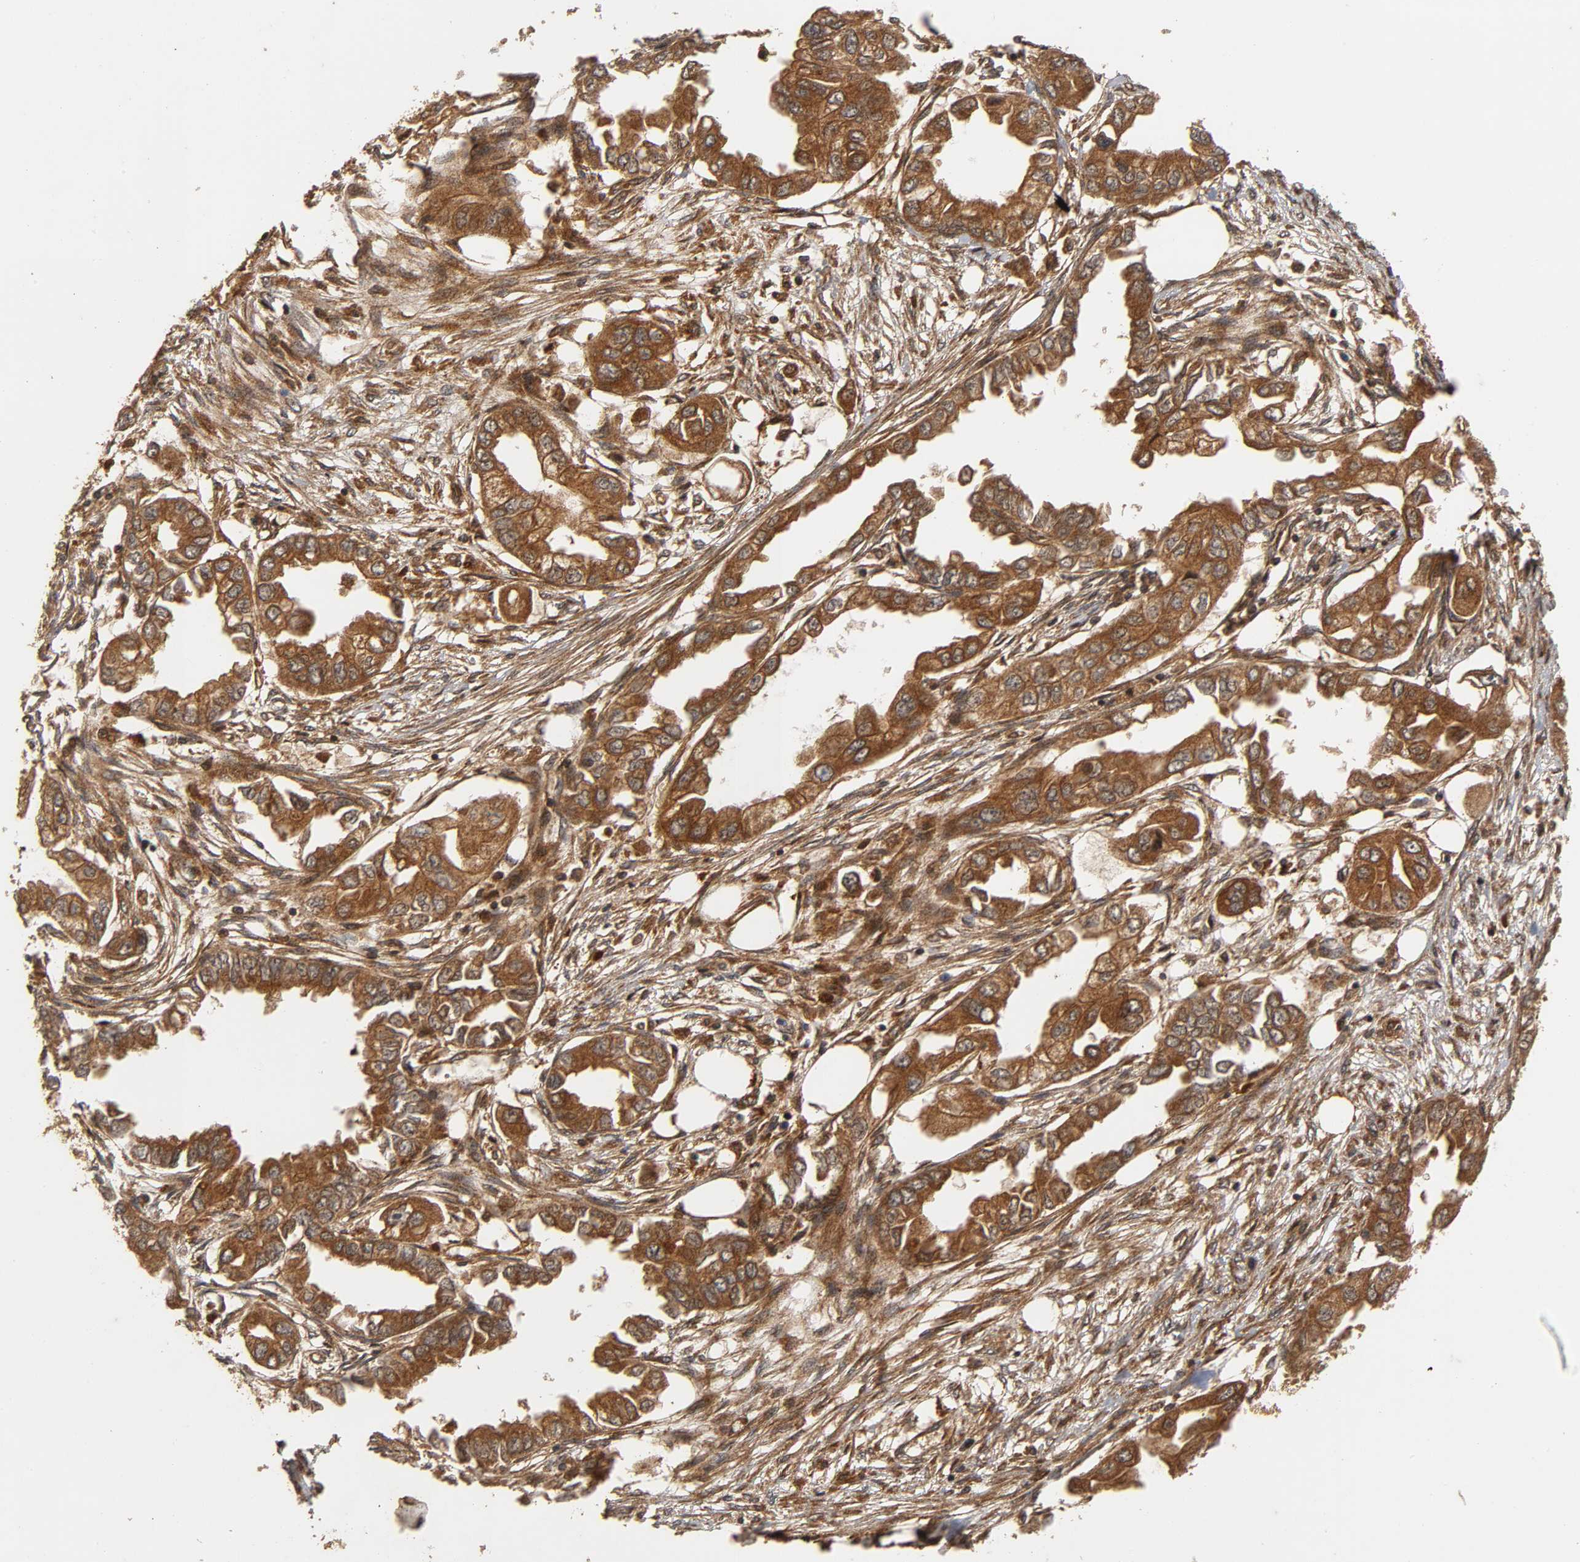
{"staining": {"intensity": "strong", "quantity": ">75%", "location": "cytoplasmic/membranous"}, "tissue": "endometrial cancer", "cell_type": "Tumor cells", "image_type": "cancer", "snomed": [{"axis": "morphology", "description": "Adenocarcinoma, NOS"}, {"axis": "topography", "description": "Endometrium"}], "caption": "Endometrial cancer tissue displays strong cytoplasmic/membranous positivity in about >75% of tumor cells, visualized by immunohistochemistry.", "gene": "IKBKB", "patient": {"sex": "female", "age": 67}}